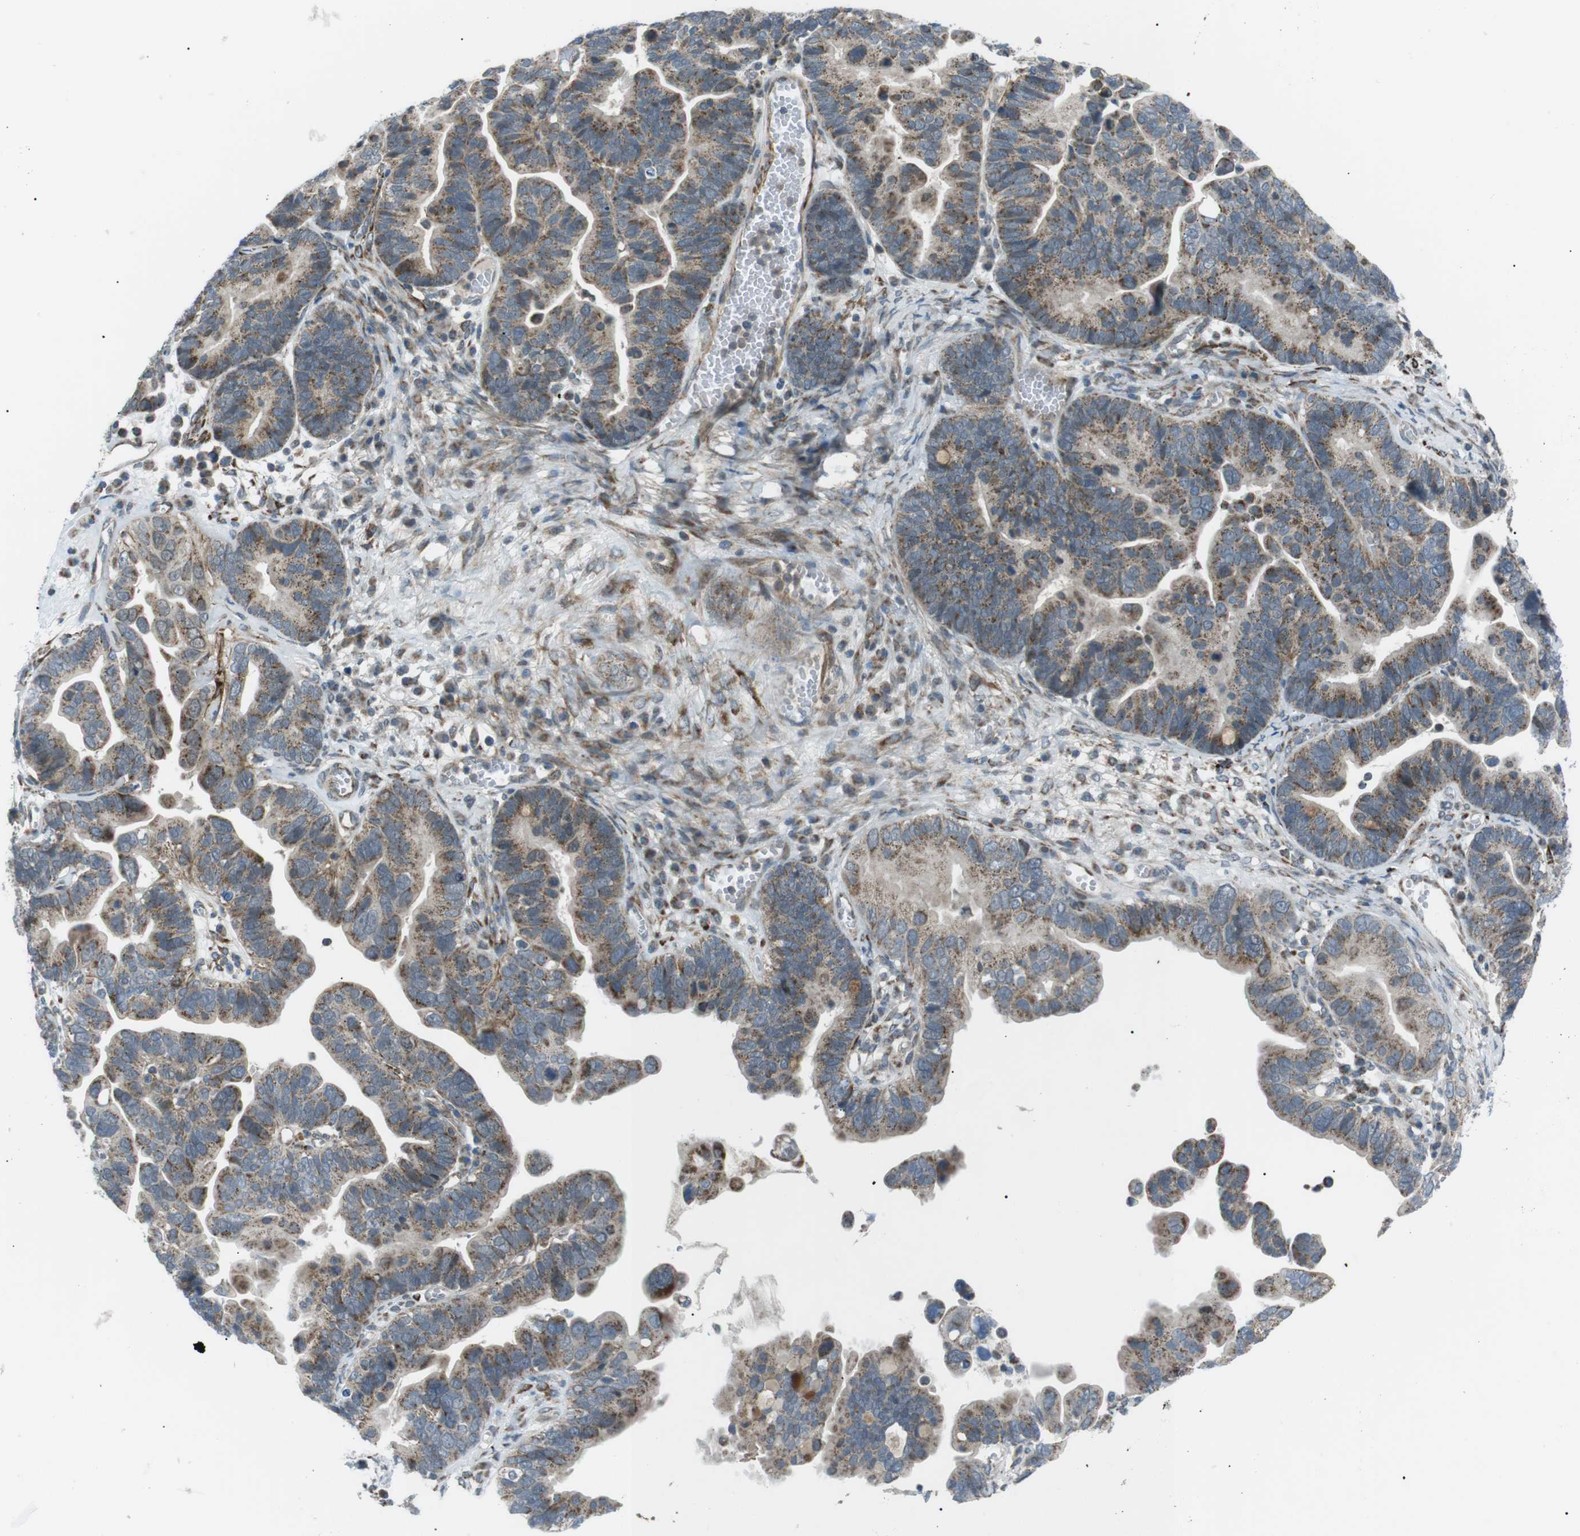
{"staining": {"intensity": "moderate", "quantity": ">75%", "location": "cytoplasmic/membranous"}, "tissue": "ovarian cancer", "cell_type": "Tumor cells", "image_type": "cancer", "snomed": [{"axis": "morphology", "description": "Cystadenocarcinoma, serous, NOS"}, {"axis": "topography", "description": "Ovary"}], "caption": "Tumor cells demonstrate medium levels of moderate cytoplasmic/membranous positivity in approximately >75% of cells in human ovarian serous cystadenocarcinoma. (Brightfield microscopy of DAB IHC at high magnification).", "gene": "ARID5B", "patient": {"sex": "female", "age": 56}}